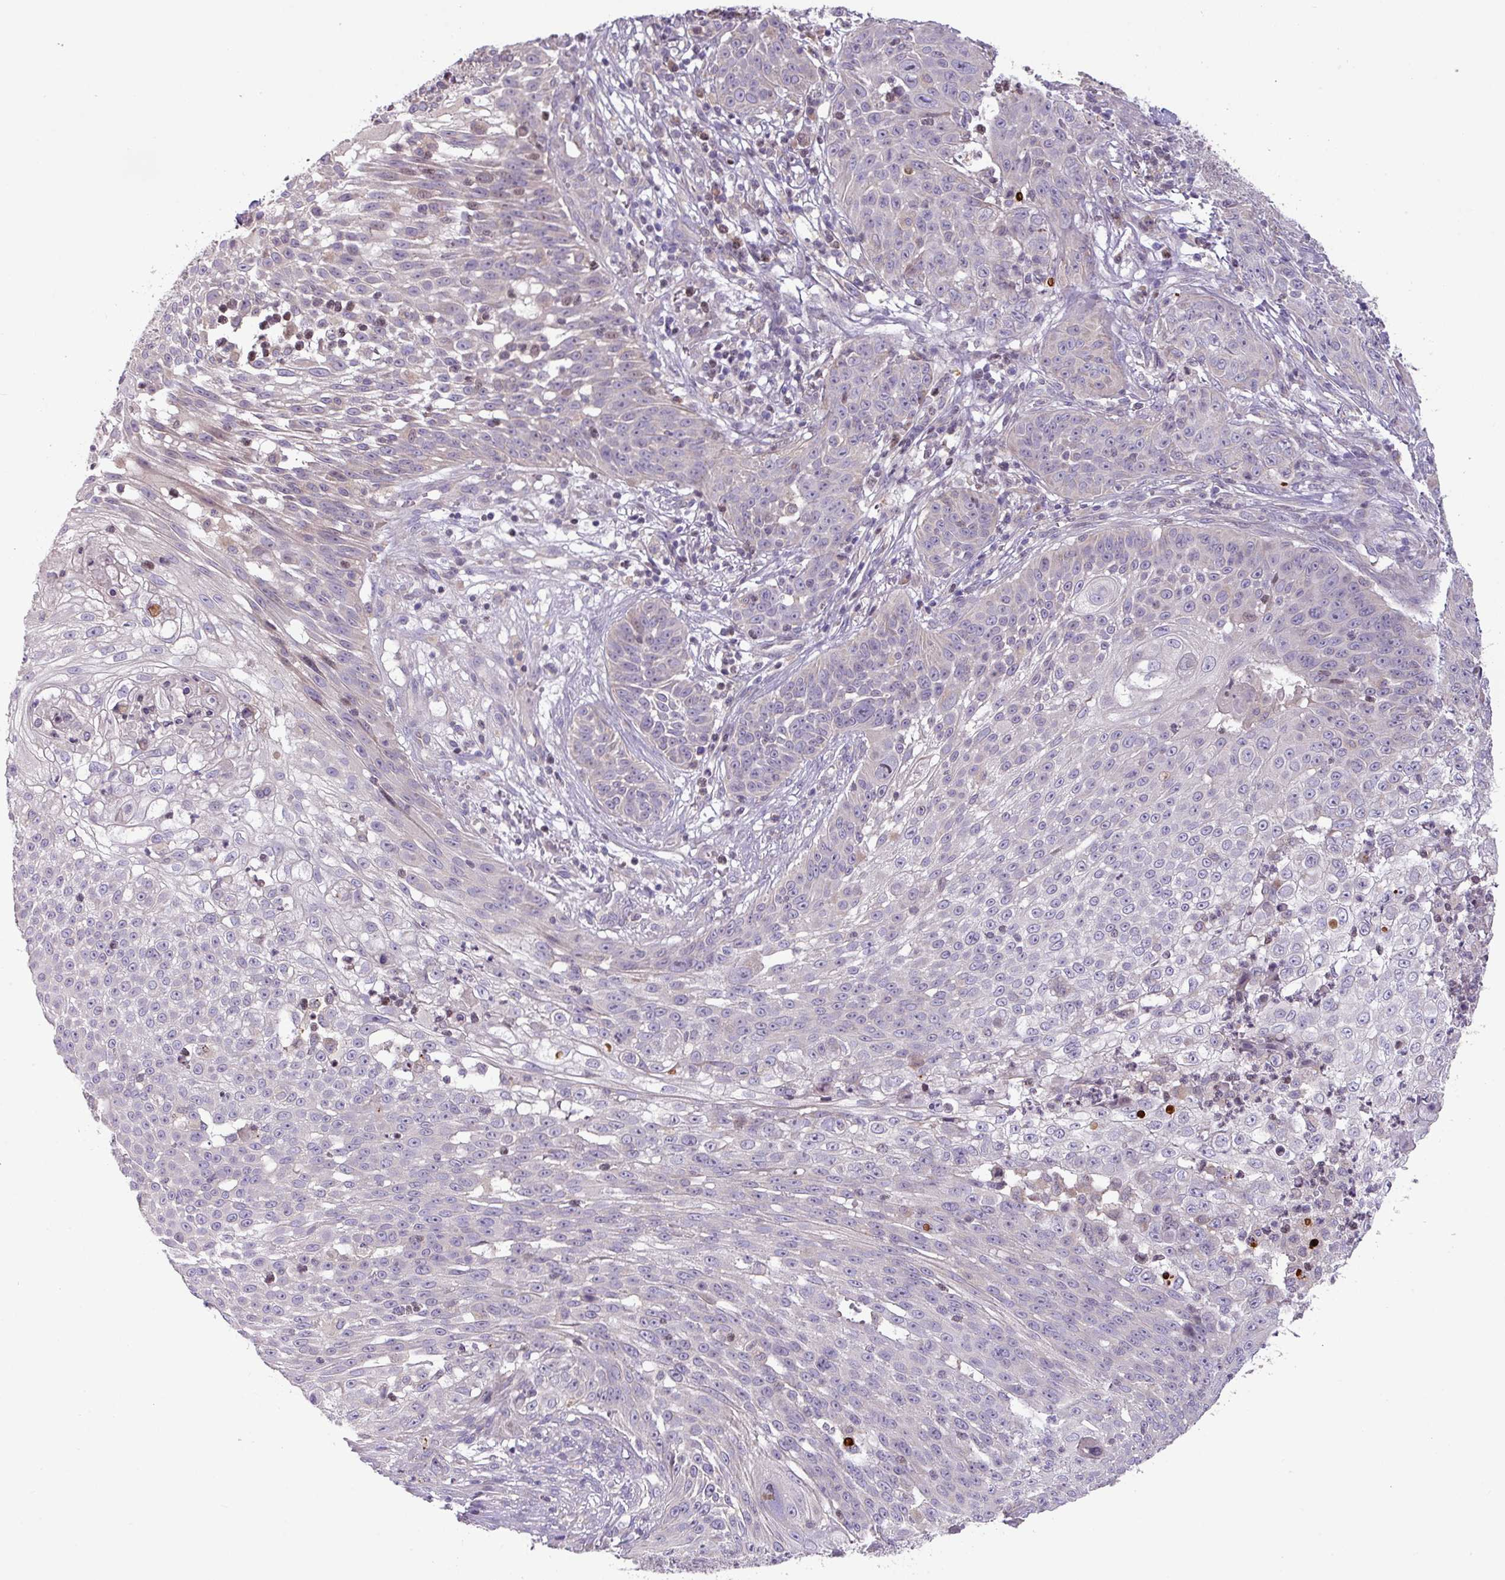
{"staining": {"intensity": "negative", "quantity": "none", "location": "none"}, "tissue": "skin cancer", "cell_type": "Tumor cells", "image_type": "cancer", "snomed": [{"axis": "morphology", "description": "Squamous cell carcinoma, NOS"}, {"axis": "topography", "description": "Skin"}], "caption": "This is an immunohistochemistry (IHC) image of human skin squamous cell carcinoma. There is no positivity in tumor cells.", "gene": "ZNF394", "patient": {"sex": "male", "age": 24}}